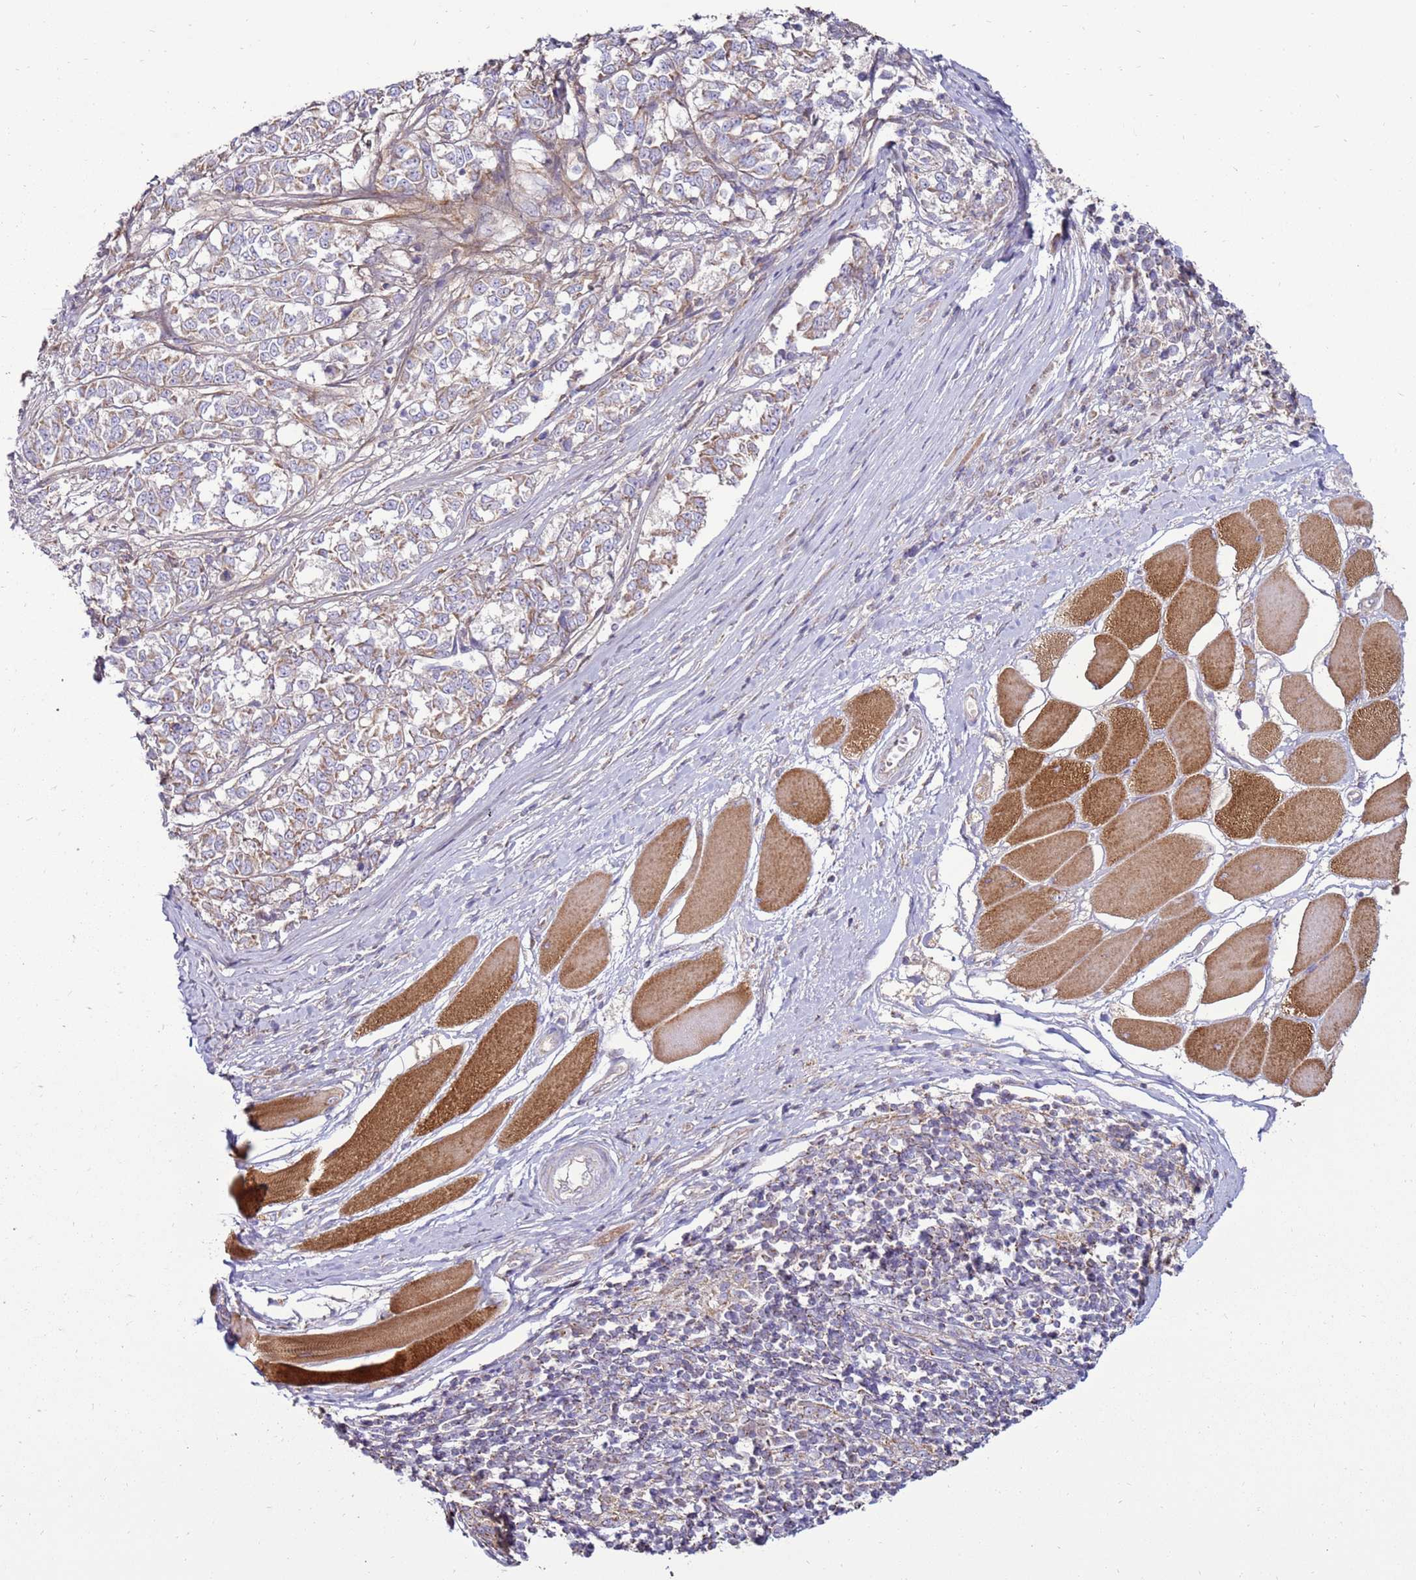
{"staining": {"intensity": "weak", "quantity": "<25%", "location": "cytoplasmic/membranous"}, "tissue": "melanoma", "cell_type": "Tumor cells", "image_type": "cancer", "snomed": [{"axis": "morphology", "description": "Malignant melanoma, NOS"}, {"axis": "topography", "description": "Skin"}], "caption": "Tumor cells are negative for protein expression in human malignant melanoma.", "gene": "TRAPPC4", "patient": {"sex": "female", "age": 72}}